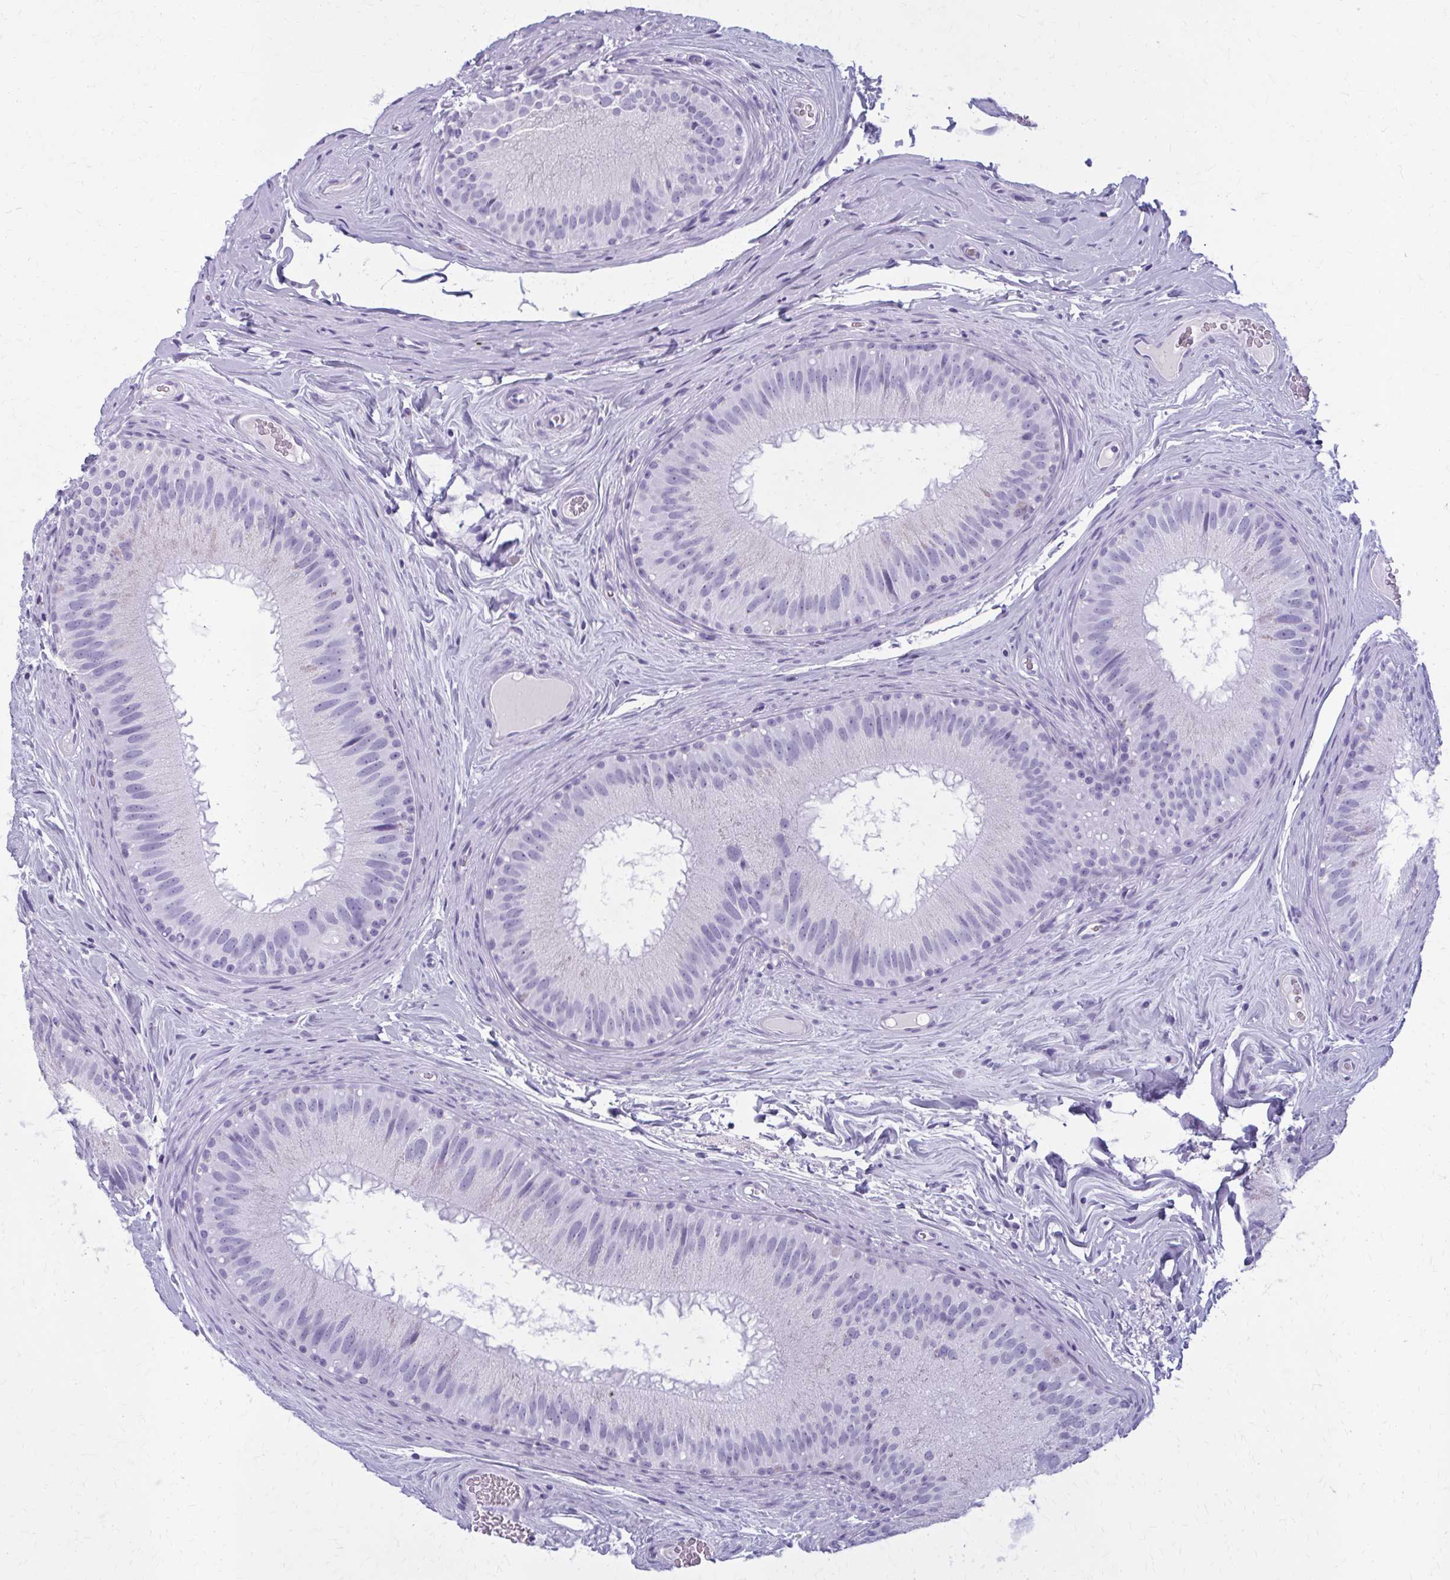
{"staining": {"intensity": "negative", "quantity": "none", "location": "none"}, "tissue": "epididymis", "cell_type": "Glandular cells", "image_type": "normal", "snomed": [{"axis": "morphology", "description": "Normal tissue, NOS"}, {"axis": "topography", "description": "Epididymis"}], "caption": "This is a micrograph of IHC staining of unremarkable epididymis, which shows no expression in glandular cells. The staining was performed using DAB (3,3'-diaminobenzidine) to visualize the protein expression in brown, while the nuclei were stained in blue with hematoxylin (Magnification: 20x).", "gene": "ZDHHC7", "patient": {"sex": "male", "age": 44}}